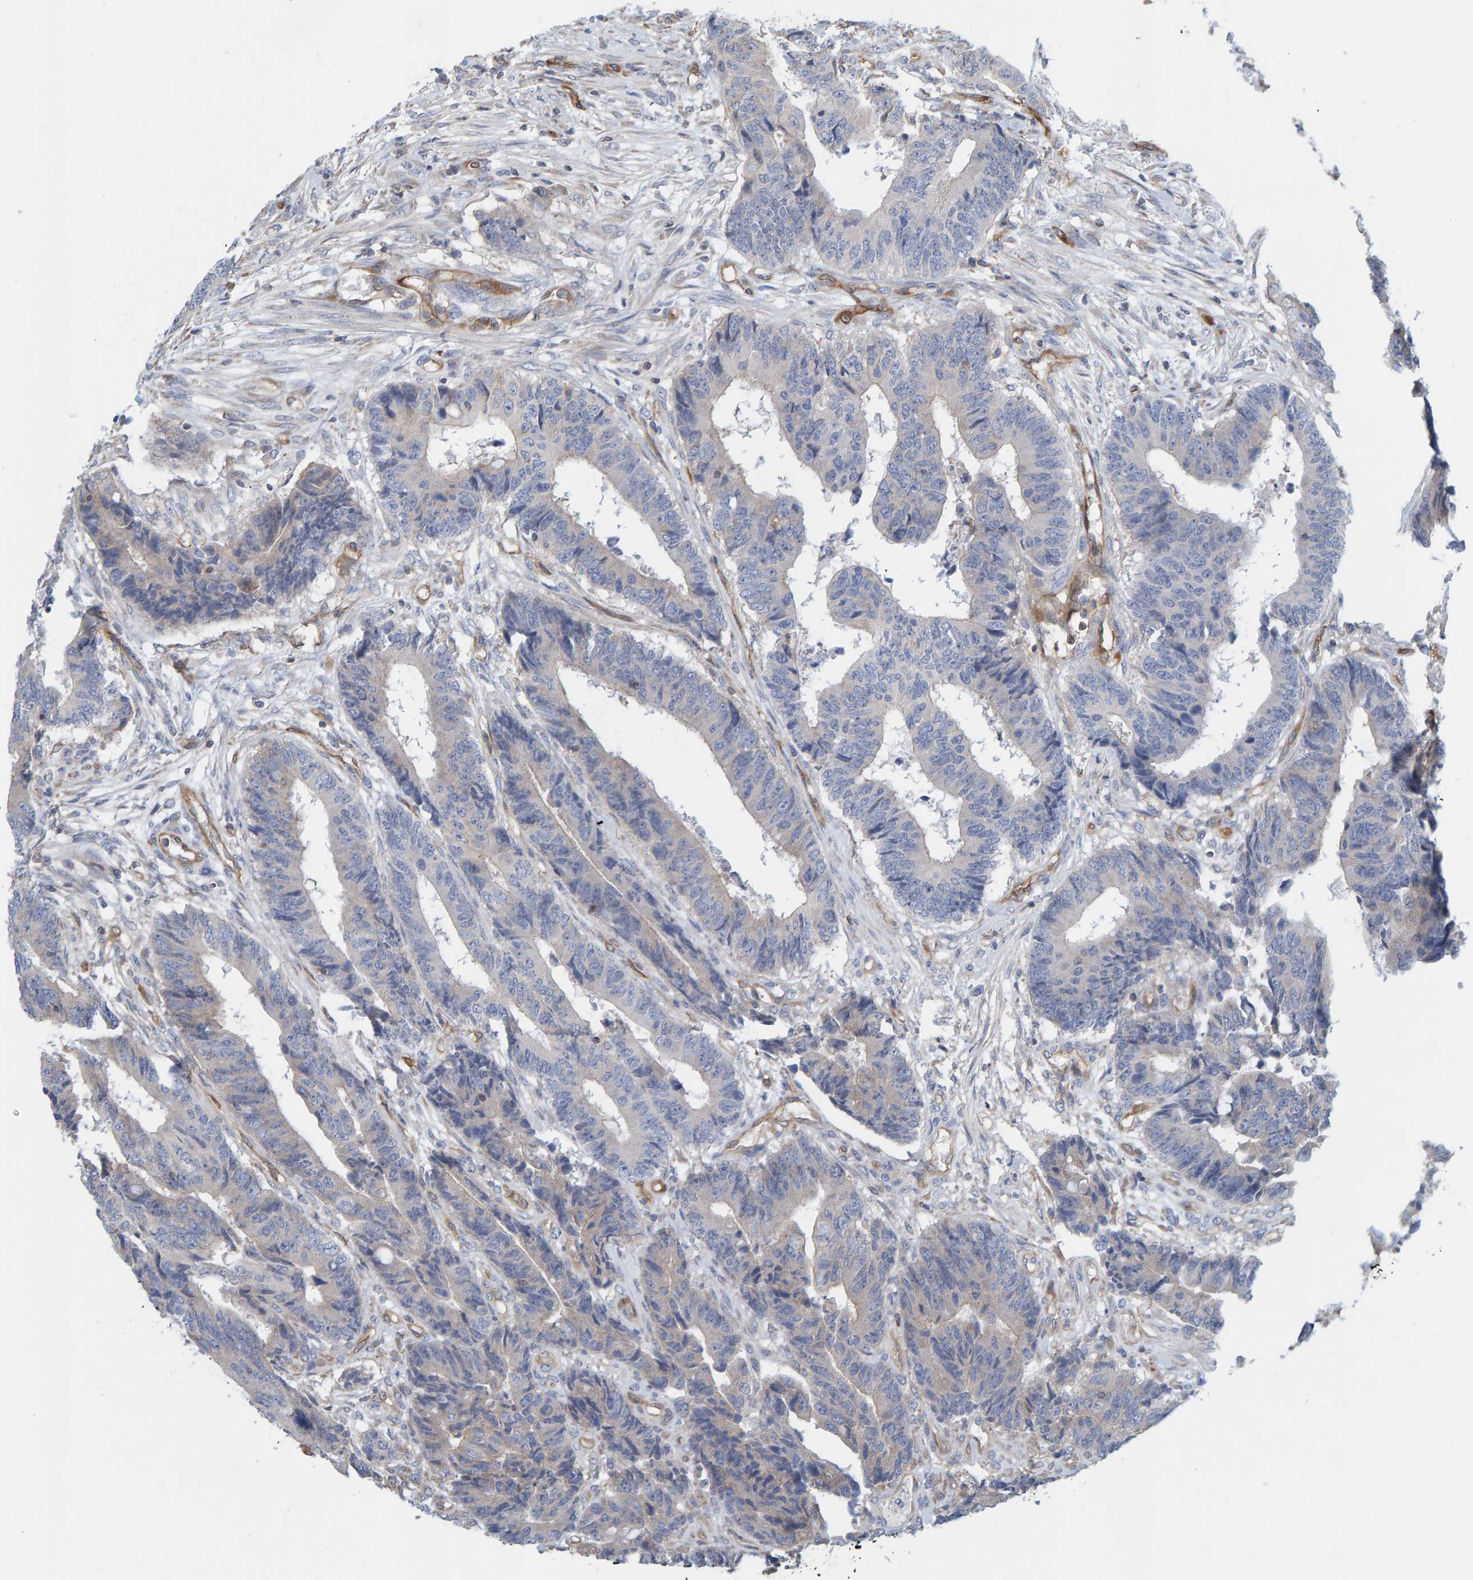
{"staining": {"intensity": "negative", "quantity": "none", "location": "none"}, "tissue": "colorectal cancer", "cell_type": "Tumor cells", "image_type": "cancer", "snomed": [{"axis": "morphology", "description": "Adenocarcinoma, NOS"}, {"axis": "topography", "description": "Rectum"}], "caption": "Immunohistochemistry image of neoplastic tissue: human colorectal cancer stained with DAB (3,3'-diaminobenzidine) demonstrates no significant protein expression in tumor cells.", "gene": "PRKD2", "patient": {"sex": "male", "age": 84}}